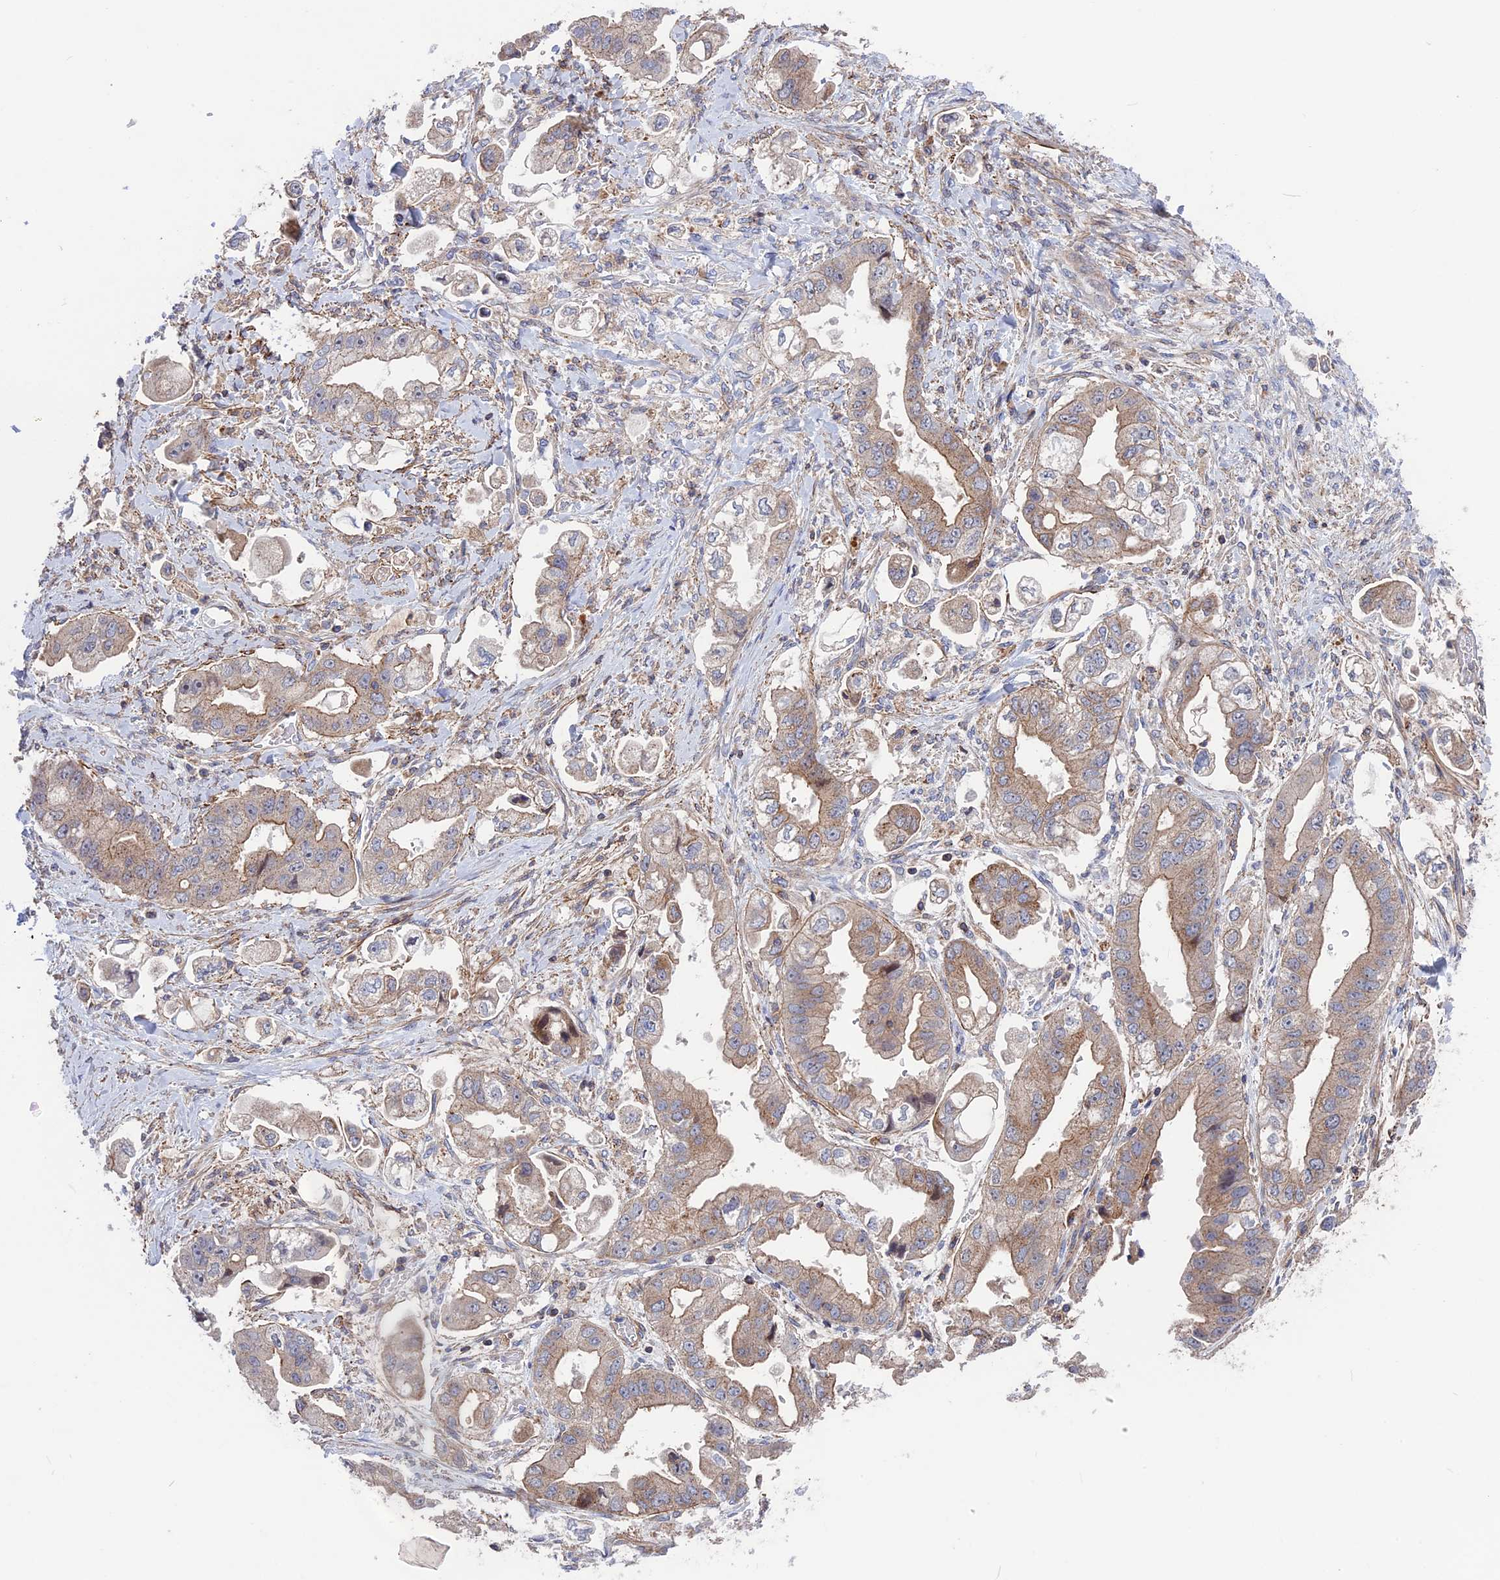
{"staining": {"intensity": "weak", "quantity": "25%-75%", "location": "cytoplasmic/membranous"}, "tissue": "stomach cancer", "cell_type": "Tumor cells", "image_type": "cancer", "snomed": [{"axis": "morphology", "description": "Adenocarcinoma, NOS"}, {"axis": "topography", "description": "Stomach"}], "caption": "High-magnification brightfield microscopy of stomach cancer (adenocarcinoma) stained with DAB (brown) and counterstained with hematoxylin (blue). tumor cells exhibit weak cytoplasmic/membranous expression is seen in approximately25%-75% of cells.", "gene": "LYPD5", "patient": {"sex": "male", "age": 62}}